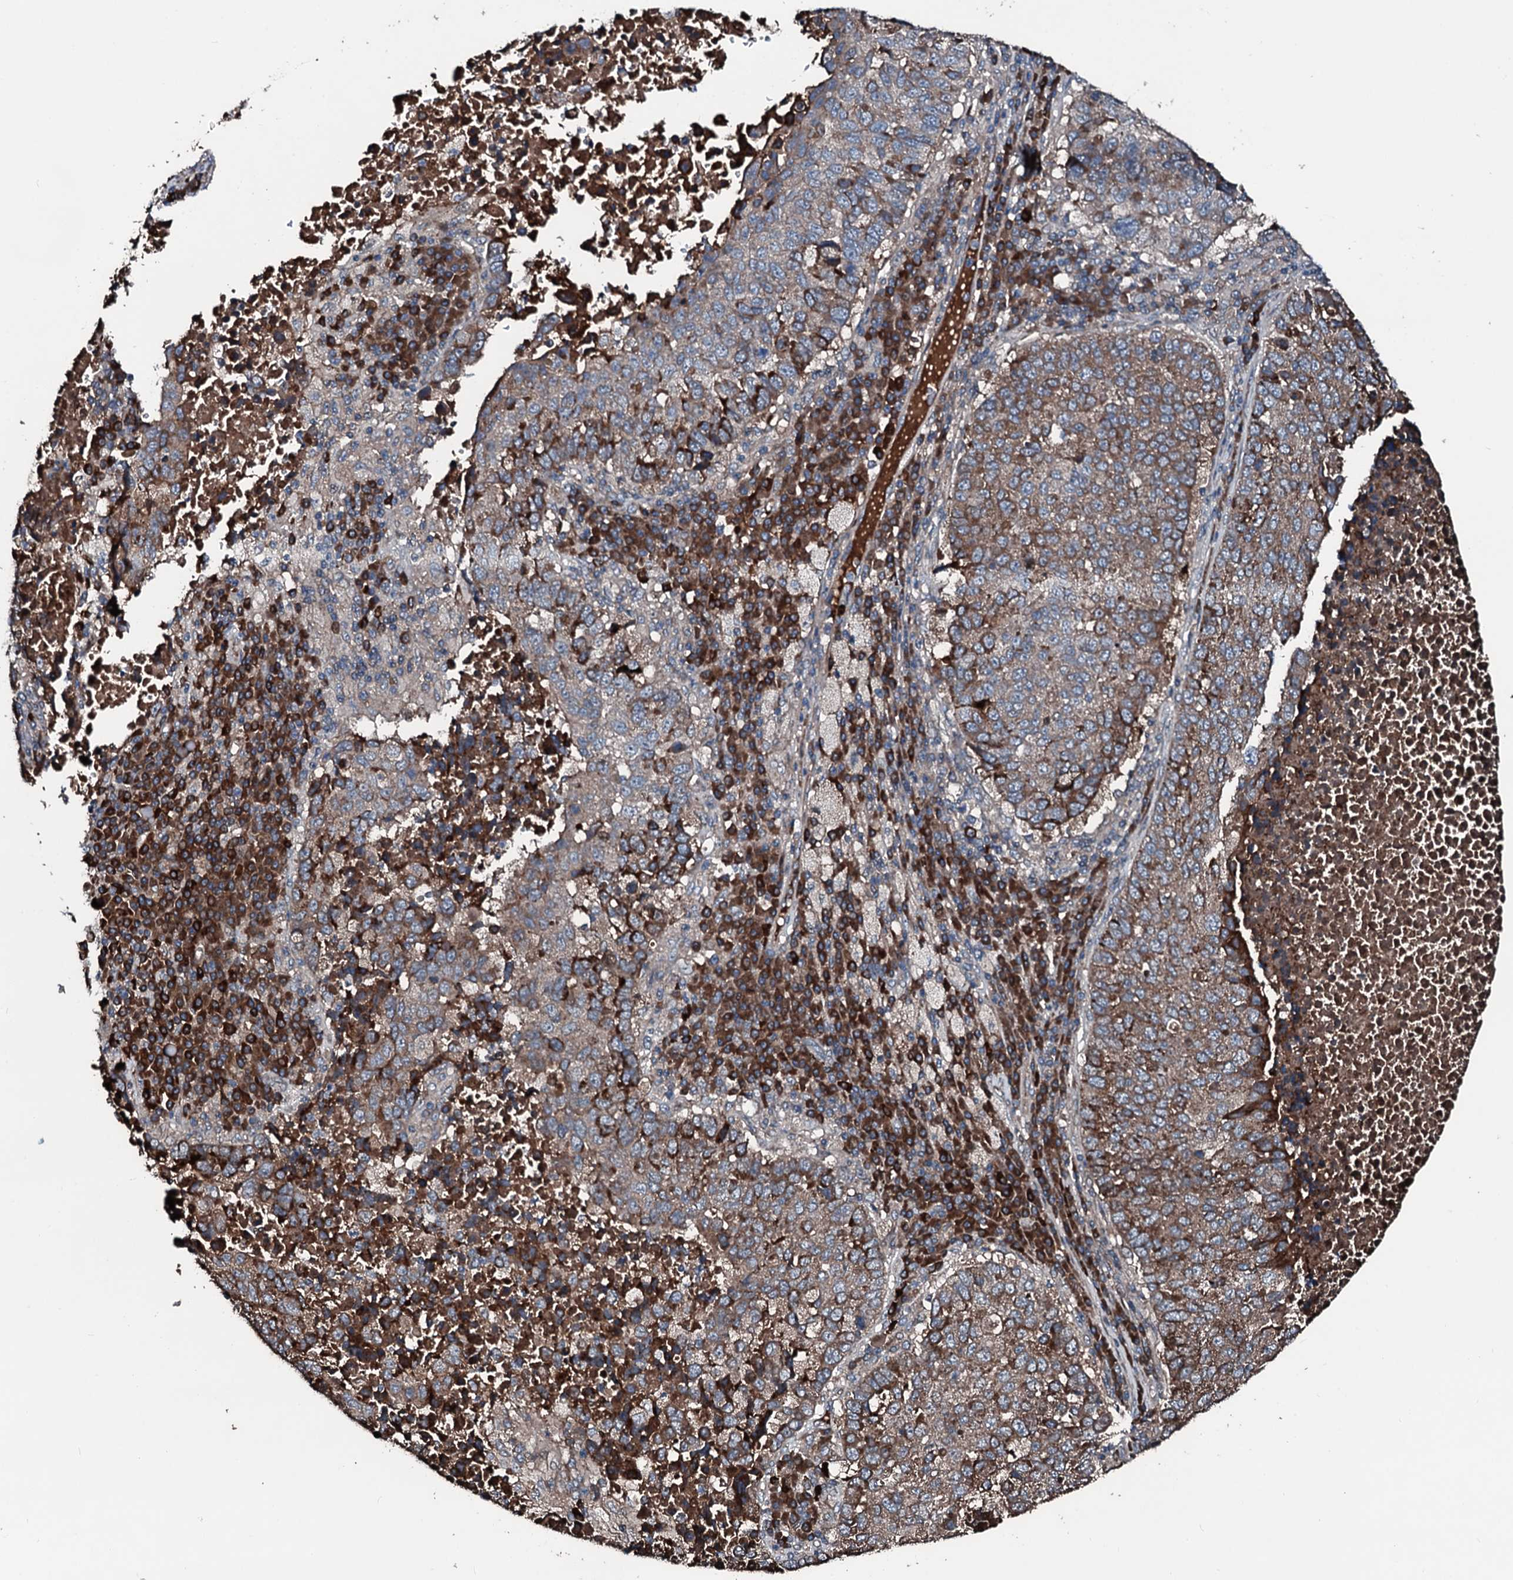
{"staining": {"intensity": "moderate", "quantity": "25%-75%", "location": "cytoplasmic/membranous"}, "tissue": "lung cancer", "cell_type": "Tumor cells", "image_type": "cancer", "snomed": [{"axis": "morphology", "description": "Squamous cell carcinoma, NOS"}, {"axis": "topography", "description": "Lung"}], "caption": "Human lung cancer stained for a protein (brown) reveals moderate cytoplasmic/membranous positive staining in approximately 25%-75% of tumor cells.", "gene": "AARS1", "patient": {"sex": "male", "age": 73}}